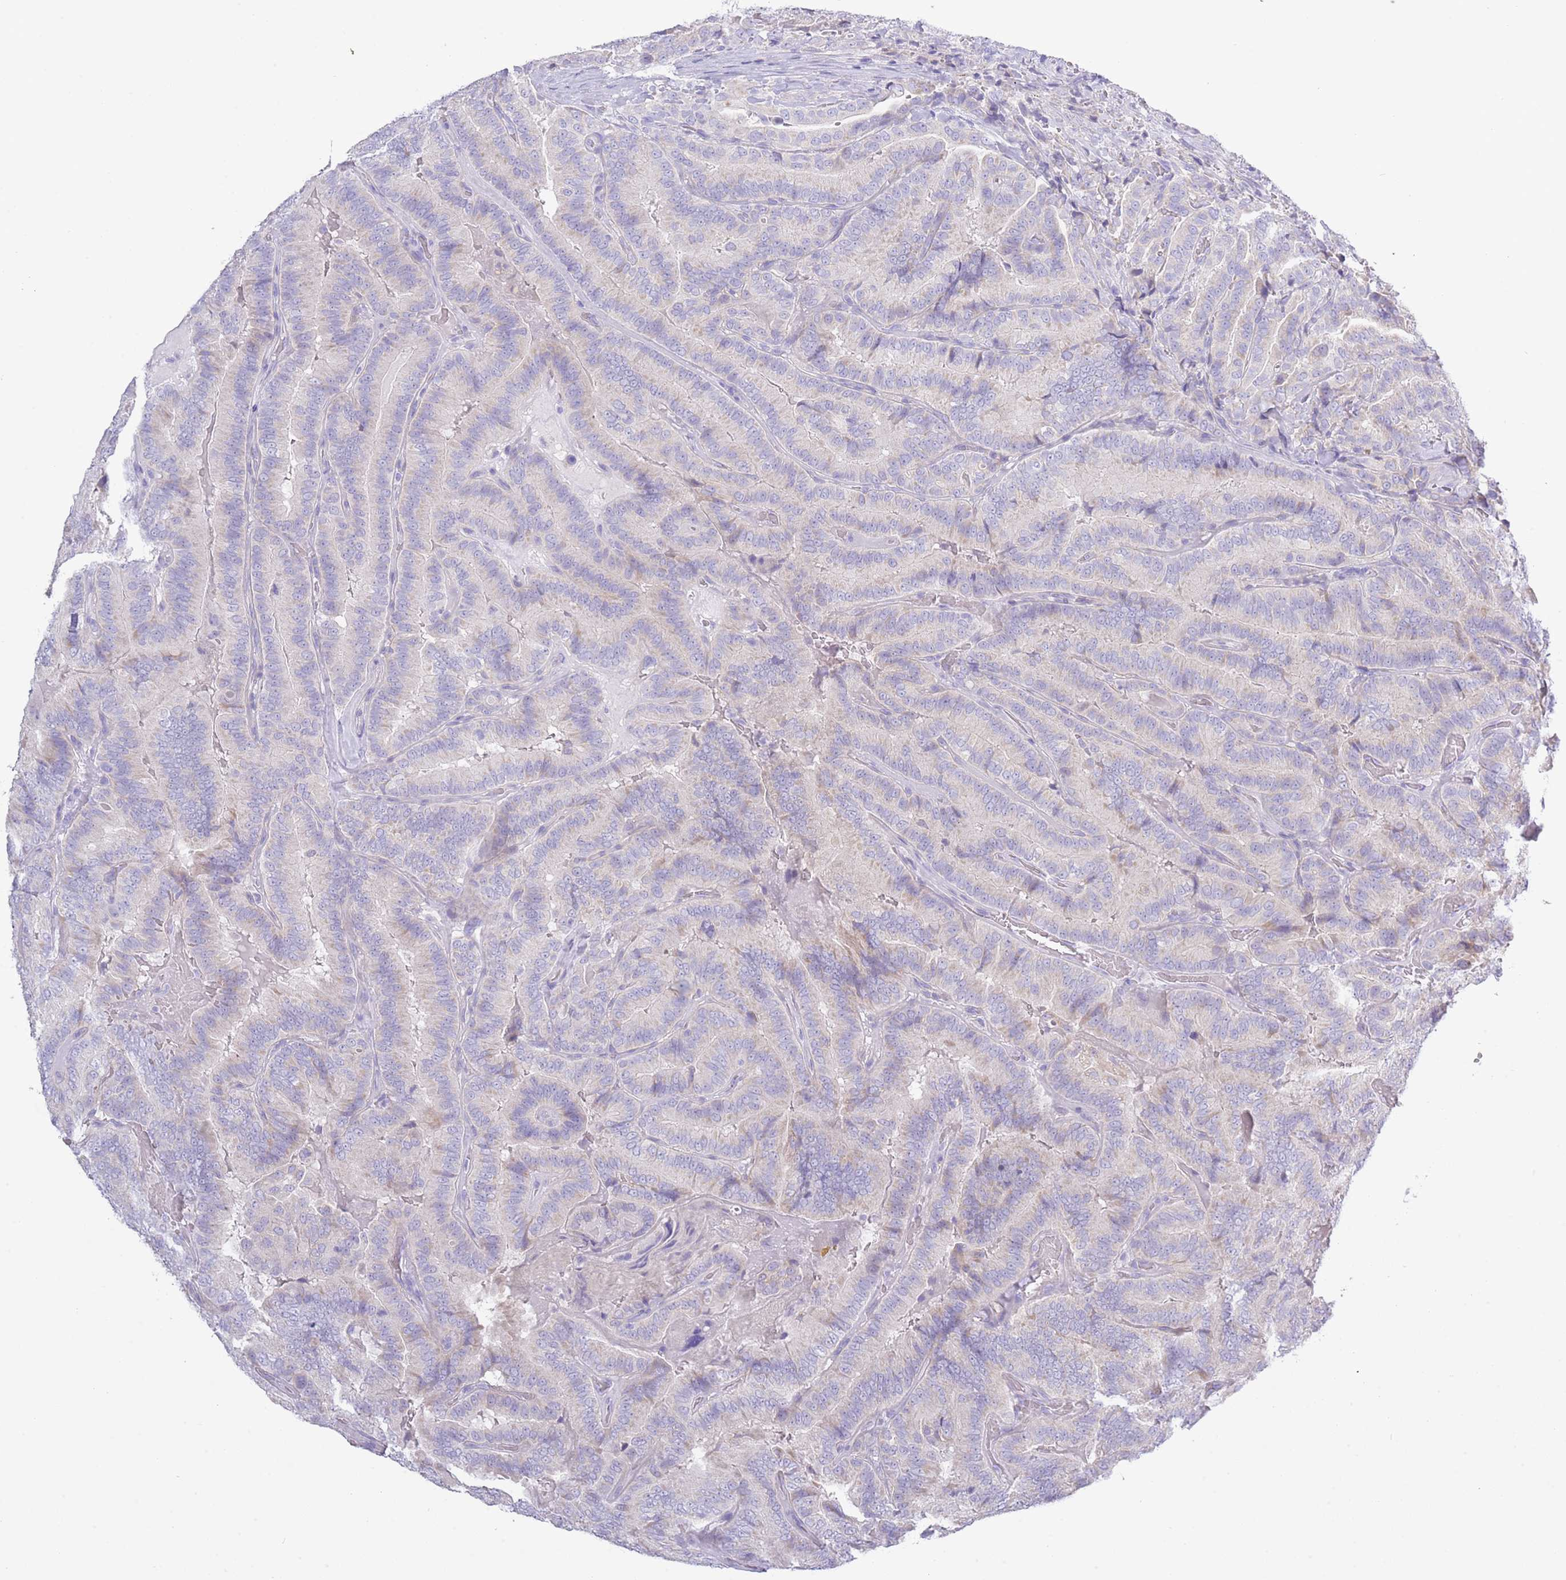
{"staining": {"intensity": "negative", "quantity": "none", "location": "none"}, "tissue": "thyroid cancer", "cell_type": "Tumor cells", "image_type": "cancer", "snomed": [{"axis": "morphology", "description": "Papillary adenocarcinoma, NOS"}, {"axis": "topography", "description": "Thyroid gland"}], "caption": "This photomicrograph is of papillary adenocarcinoma (thyroid) stained with immunohistochemistry (IHC) to label a protein in brown with the nuclei are counter-stained blue. There is no positivity in tumor cells.", "gene": "ACR", "patient": {"sex": "male", "age": 61}}